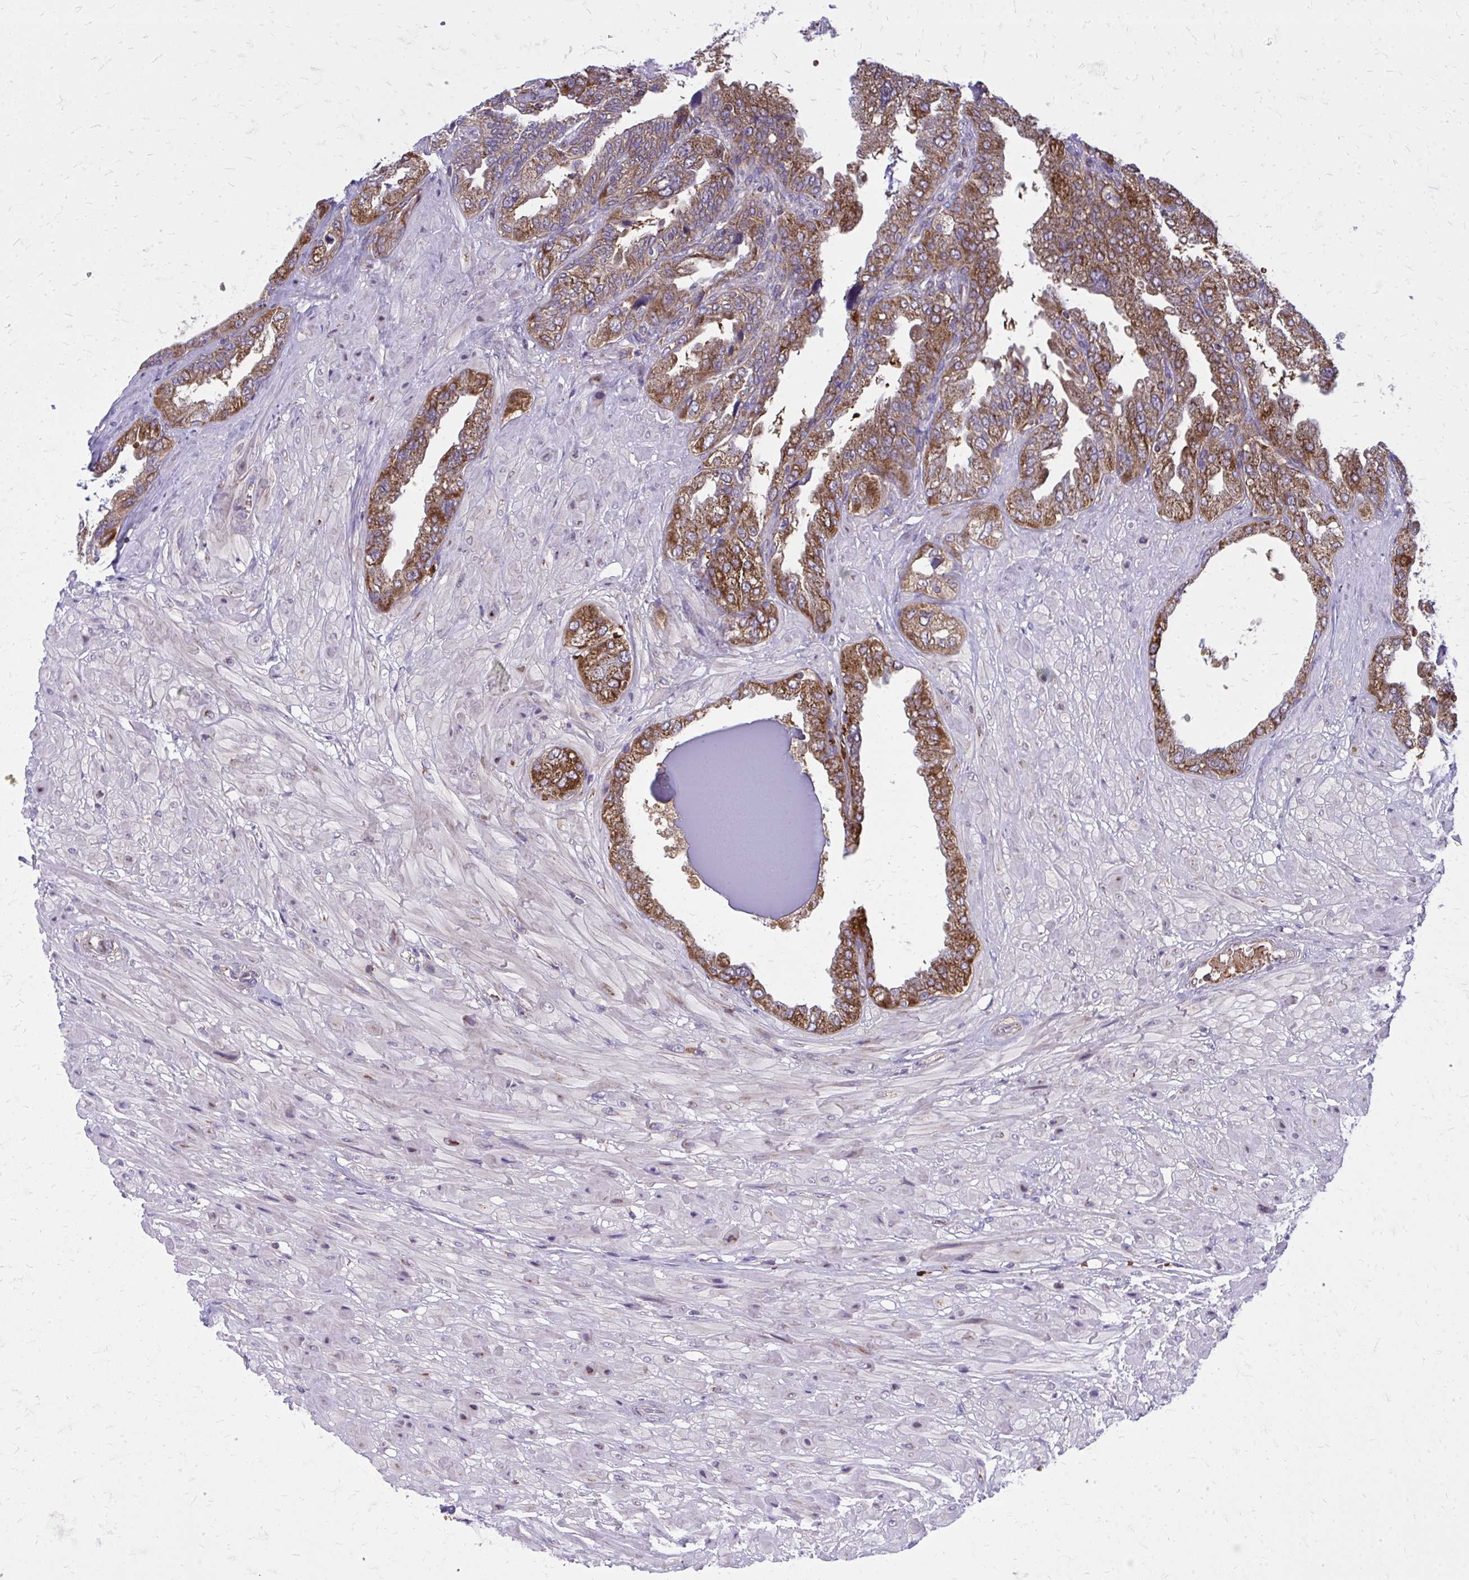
{"staining": {"intensity": "strong", "quantity": ">75%", "location": "cytoplasmic/membranous"}, "tissue": "seminal vesicle", "cell_type": "Glandular cells", "image_type": "normal", "snomed": [{"axis": "morphology", "description": "Normal tissue, NOS"}, {"axis": "topography", "description": "Seminal veicle"}], "caption": "A high-resolution photomicrograph shows IHC staining of benign seminal vesicle, which exhibits strong cytoplasmic/membranous positivity in about >75% of glandular cells.", "gene": "PDK4", "patient": {"sex": "male", "age": 55}}